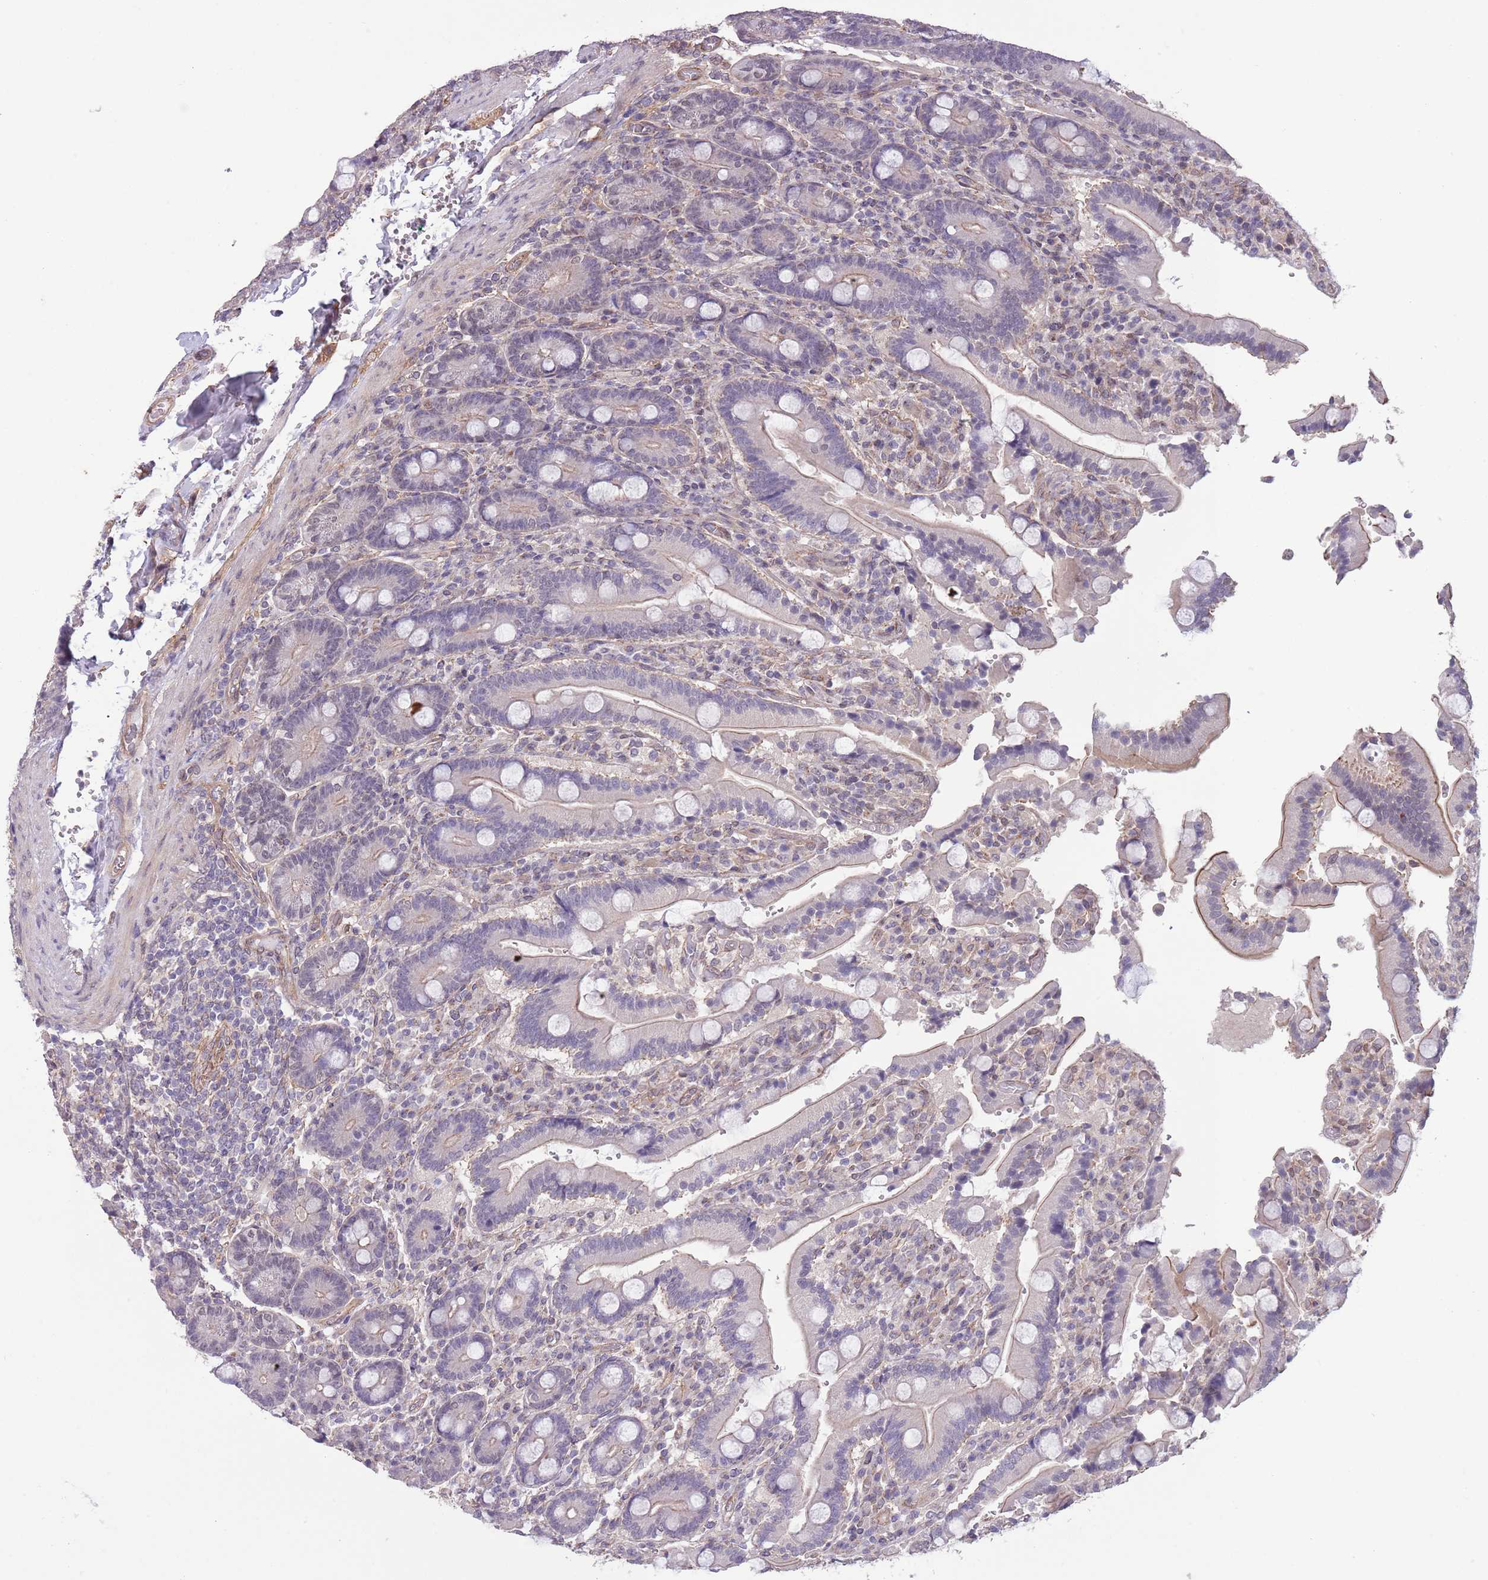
{"staining": {"intensity": "negative", "quantity": "none", "location": "none"}, "tissue": "duodenum", "cell_type": "Glandular cells", "image_type": "normal", "snomed": [{"axis": "morphology", "description": "Normal tissue, NOS"}, {"axis": "topography", "description": "Duodenum"}], "caption": "An immunohistochemistry (IHC) micrograph of unremarkable duodenum is shown. There is no staining in glandular cells of duodenum.", "gene": "CREBZF", "patient": {"sex": "female", "age": 62}}